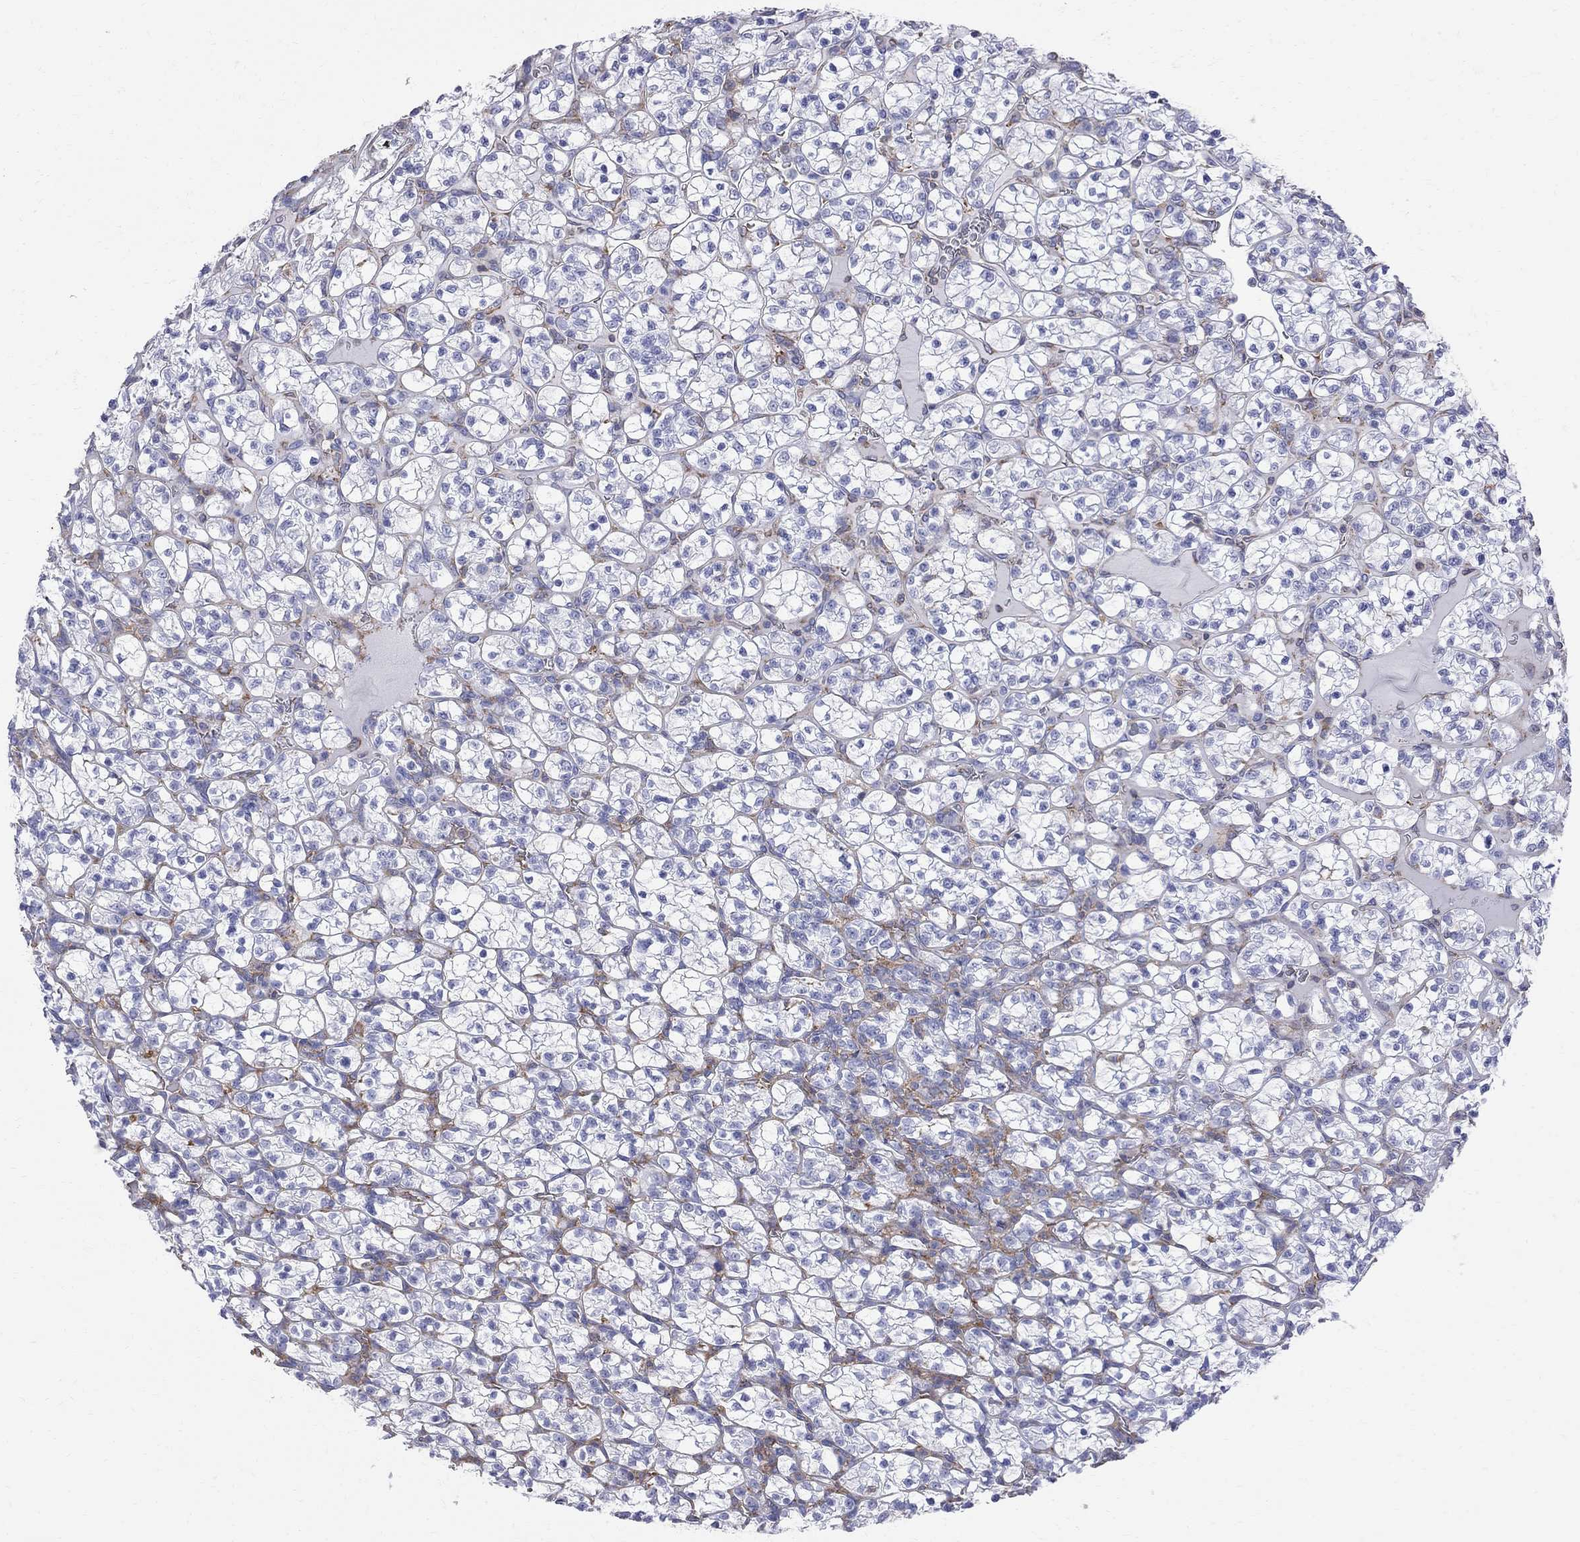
{"staining": {"intensity": "negative", "quantity": "none", "location": "none"}, "tissue": "renal cancer", "cell_type": "Tumor cells", "image_type": "cancer", "snomed": [{"axis": "morphology", "description": "Adenocarcinoma, NOS"}, {"axis": "topography", "description": "Kidney"}], "caption": "This is an IHC histopathology image of renal cancer (adenocarcinoma). There is no staining in tumor cells.", "gene": "ABI3", "patient": {"sex": "female", "age": 89}}